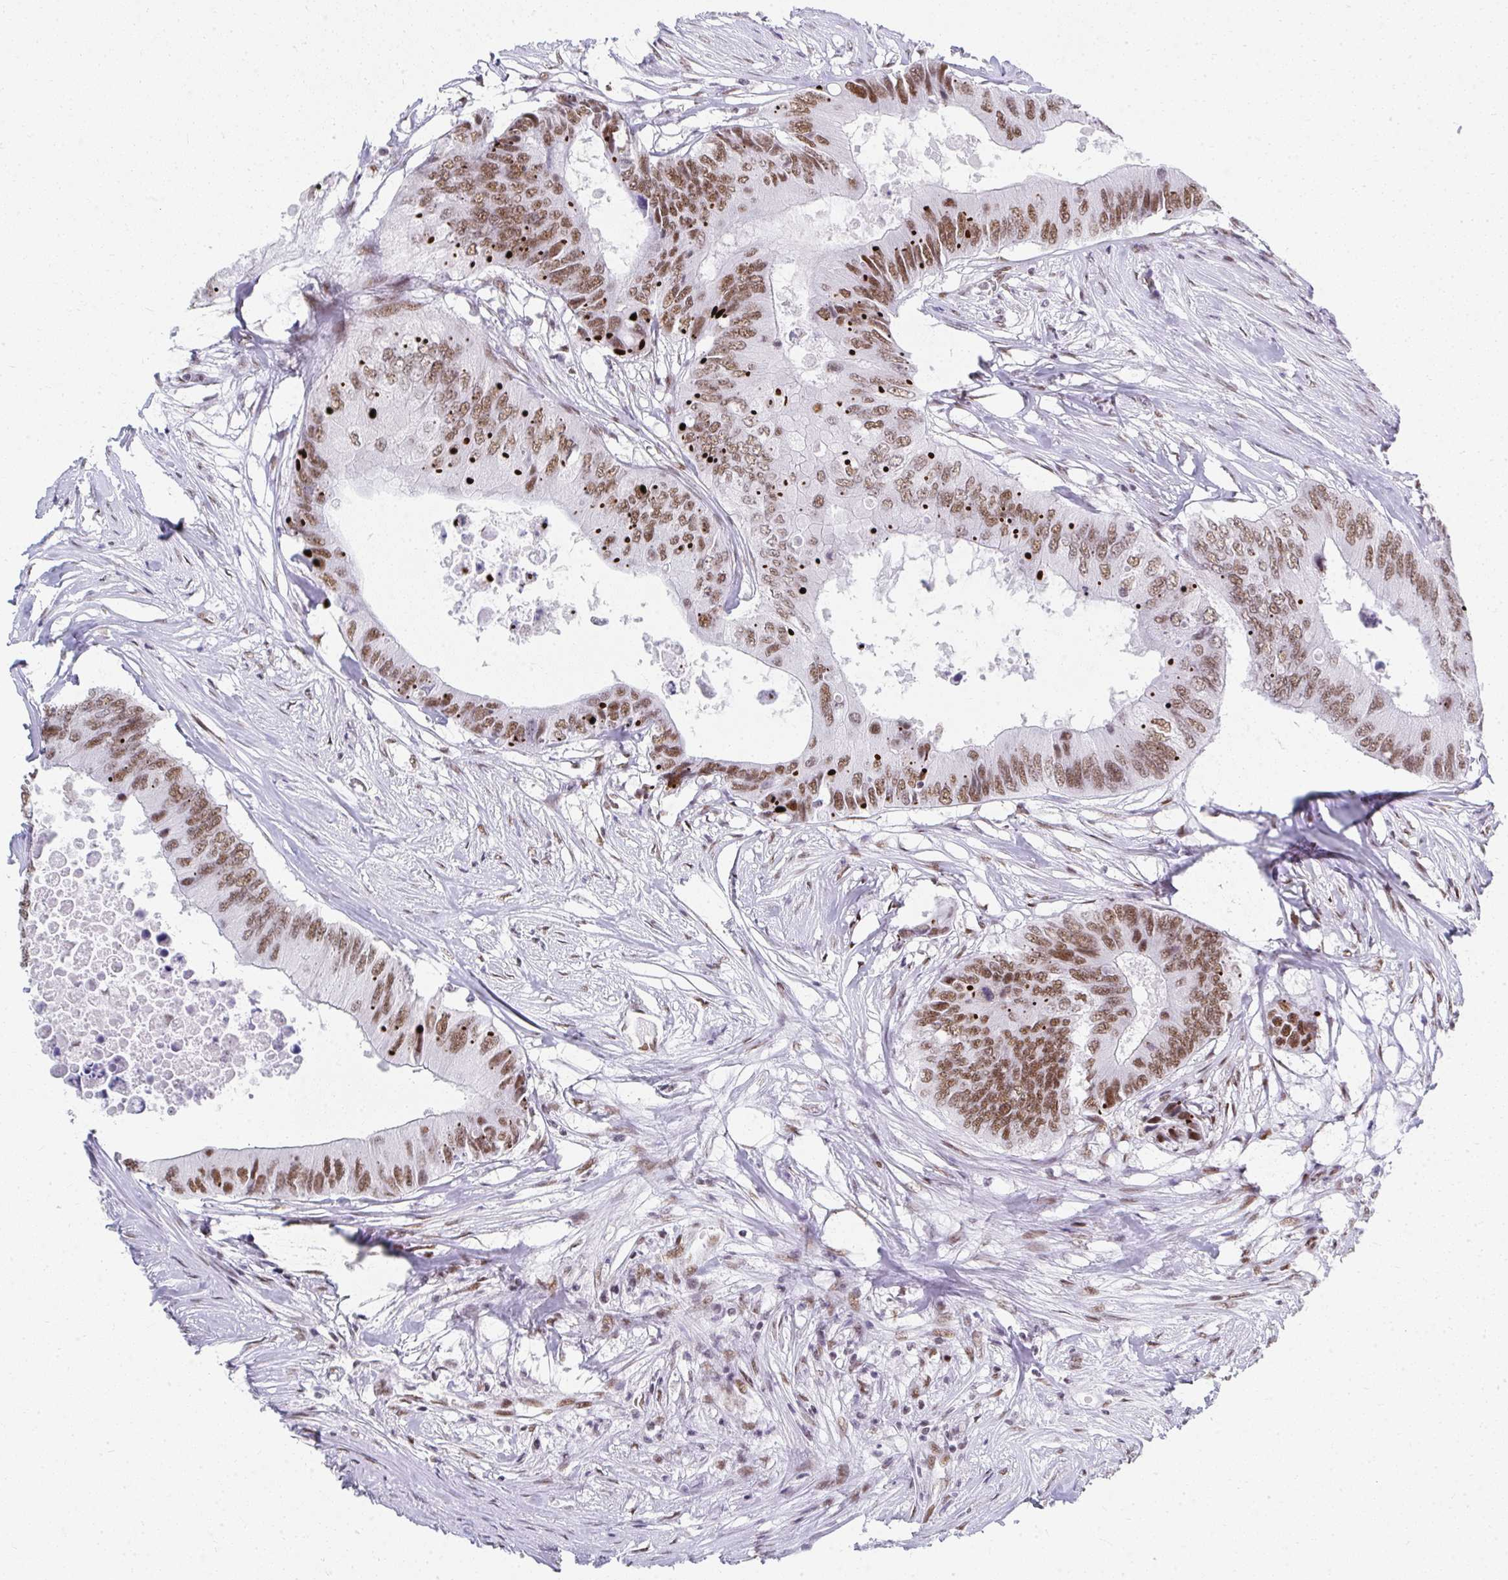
{"staining": {"intensity": "moderate", "quantity": ">75%", "location": "nuclear"}, "tissue": "colorectal cancer", "cell_type": "Tumor cells", "image_type": "cancer", "snomed": [{"axis": "morphology", "description": "Adenocarcinoma, NOS"}, {"axis": "topography", "description": "Colon"}], "caption": "Immunohistochemistry histopathology image of neoplastic tissue: human colorectal cancer (adenocarcinoma) stained using immunohistochemistry (IHC) shows medium levels of moderate protein expression localized specifically in the nuclear of tumor cells, appearing as a nuclear brown color.", "gene": "CREBBP", "patient": {"sex": "male", "age": 71}}